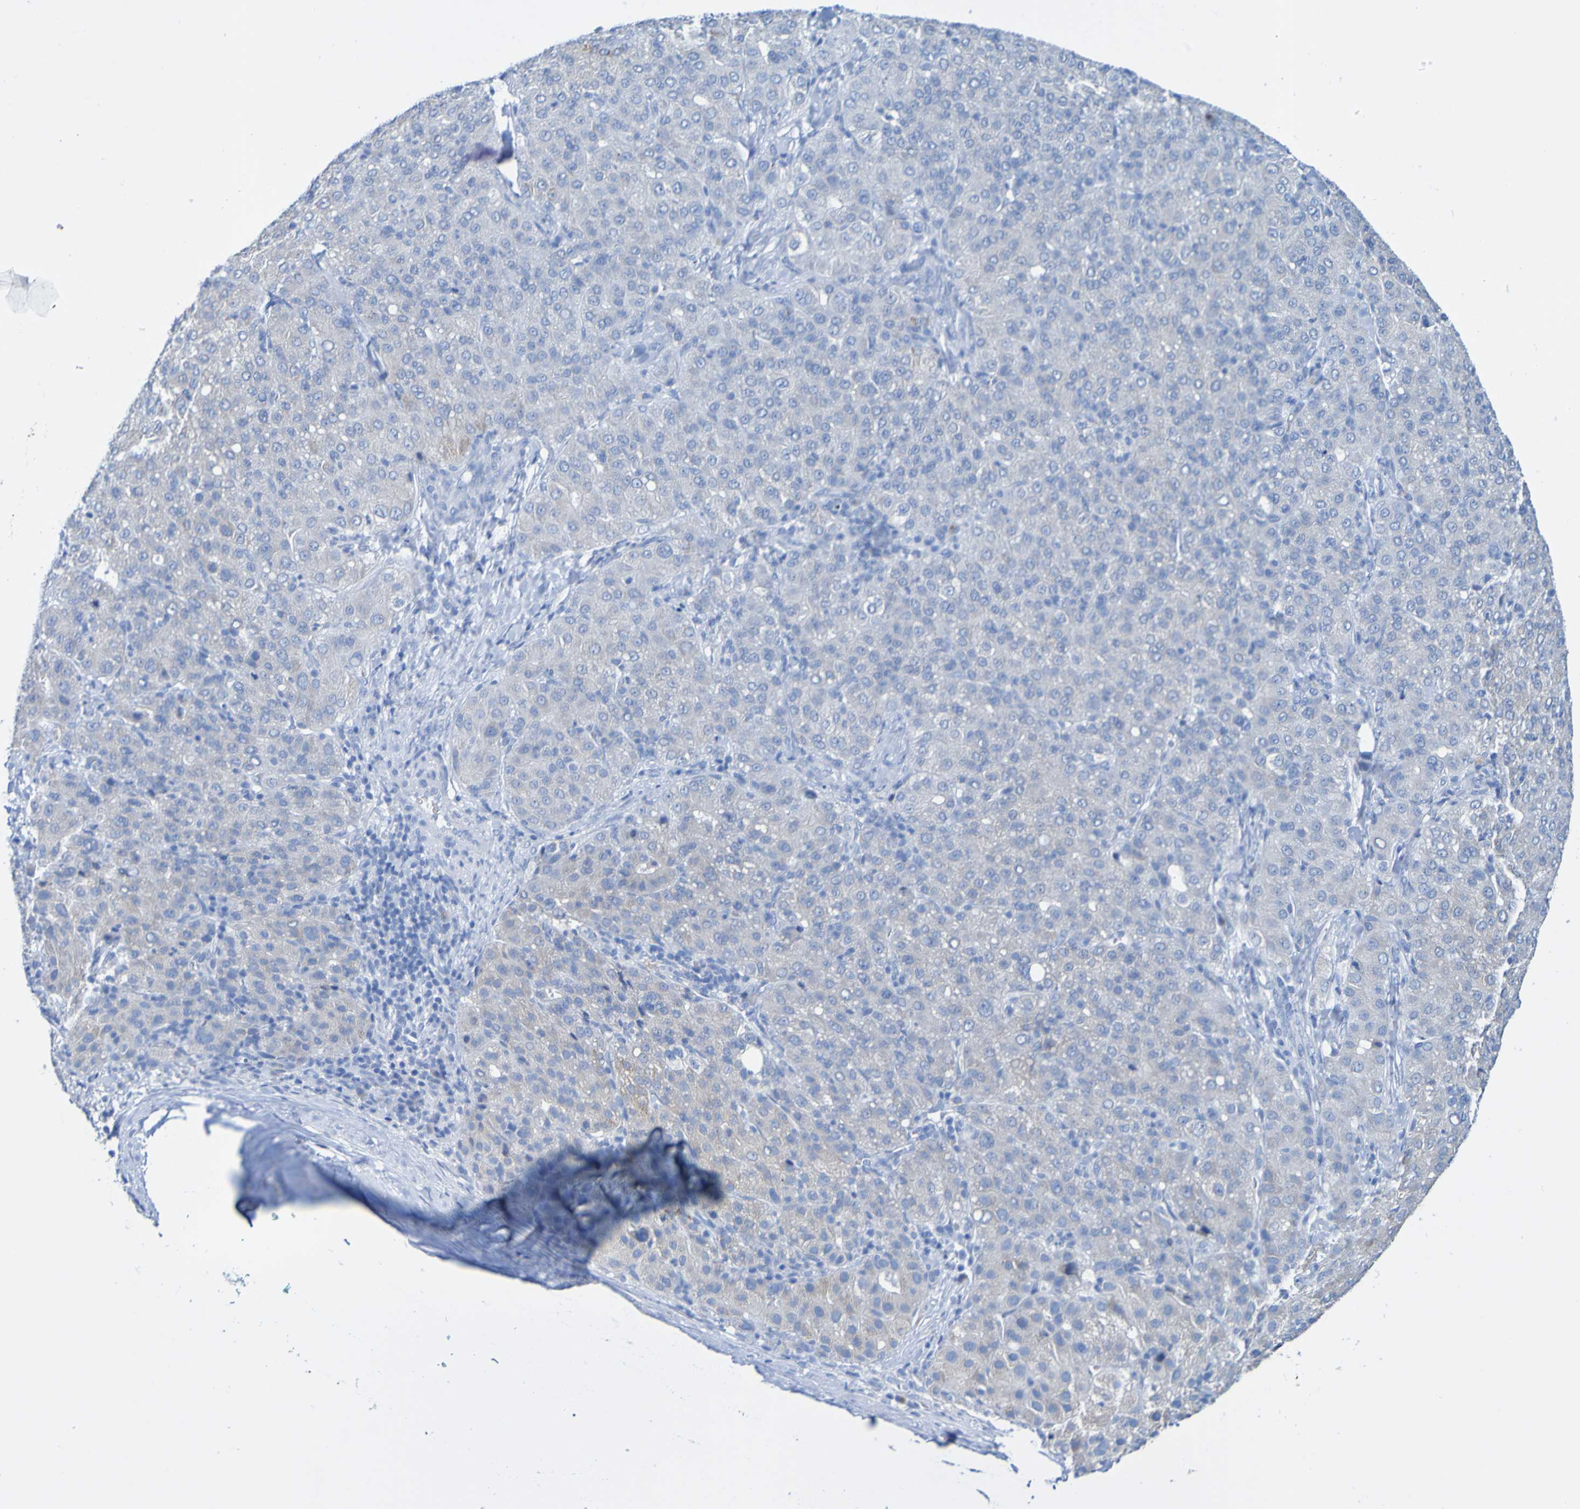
{"staining": {"intensity": "negative", "quantity": "none", "location": "none"}, "tissue": "liver cancer", "cell_type": "Tumor cells", "image_type": "cancer", "snomed": [{"axis": "morphology", "description": "Carcinoma, Hepatocellular, NOS"}, {"axis": "topography", "description": "Liver"}], "caption": "Immunohistochemistry image of neoplastic tissue: human liver hepatocellular carcinoma stained with DAB demonstrates no significant protein expression in tumor cells.", "gene": "ACMSD", "patient": {"sex": "male", "age": 65}}